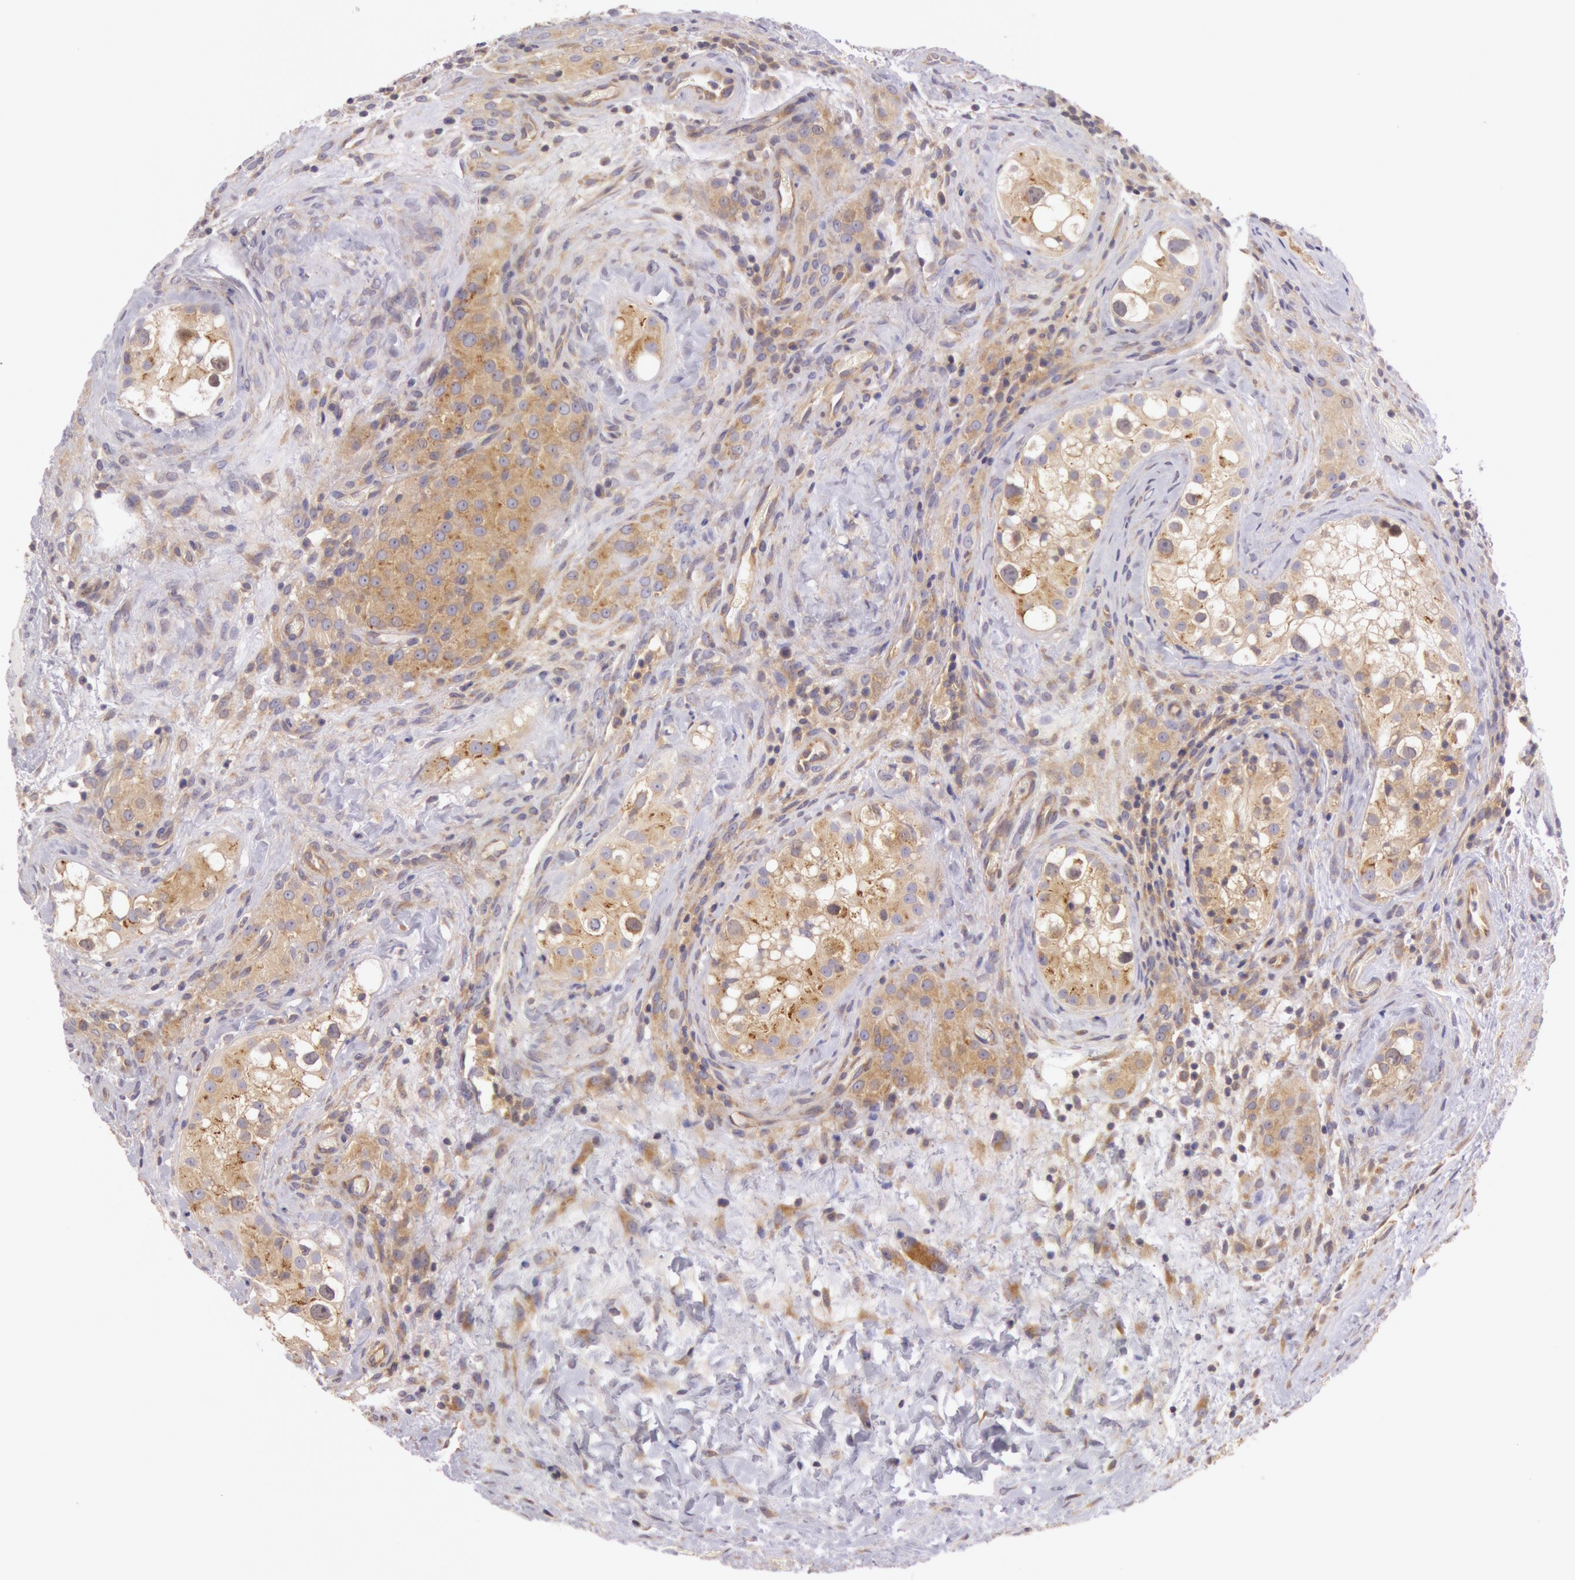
{"staining": {"intensity": "moderate", "quantity": ">75%", "location": "cytoplasmic/membranous"}, "tissue": "testis cancer", "cell_type": "Tumor cells", "image_type": "cancer", "snomed": [{"axis": "morphology", "description": "Carcinoma, Embryonal, NOS"}, {"axis": "topography", "description": "Testis"}], "caption": "Immunohistochemistry (IHC) staining of testis cancer (embryonal carcinoma), which displays medium levels of moderate cytoplasmic/membranous expression in approximately >75% of tumor cells indicating moderate cytoplasmic/membranous protein positivity. The staining was performed using DAB (brown) for protein detection and nuclei were counterstained in hematoxylin (blue).", "gene": "CHUK", "patient": {"sex": "male", "age": 31}}